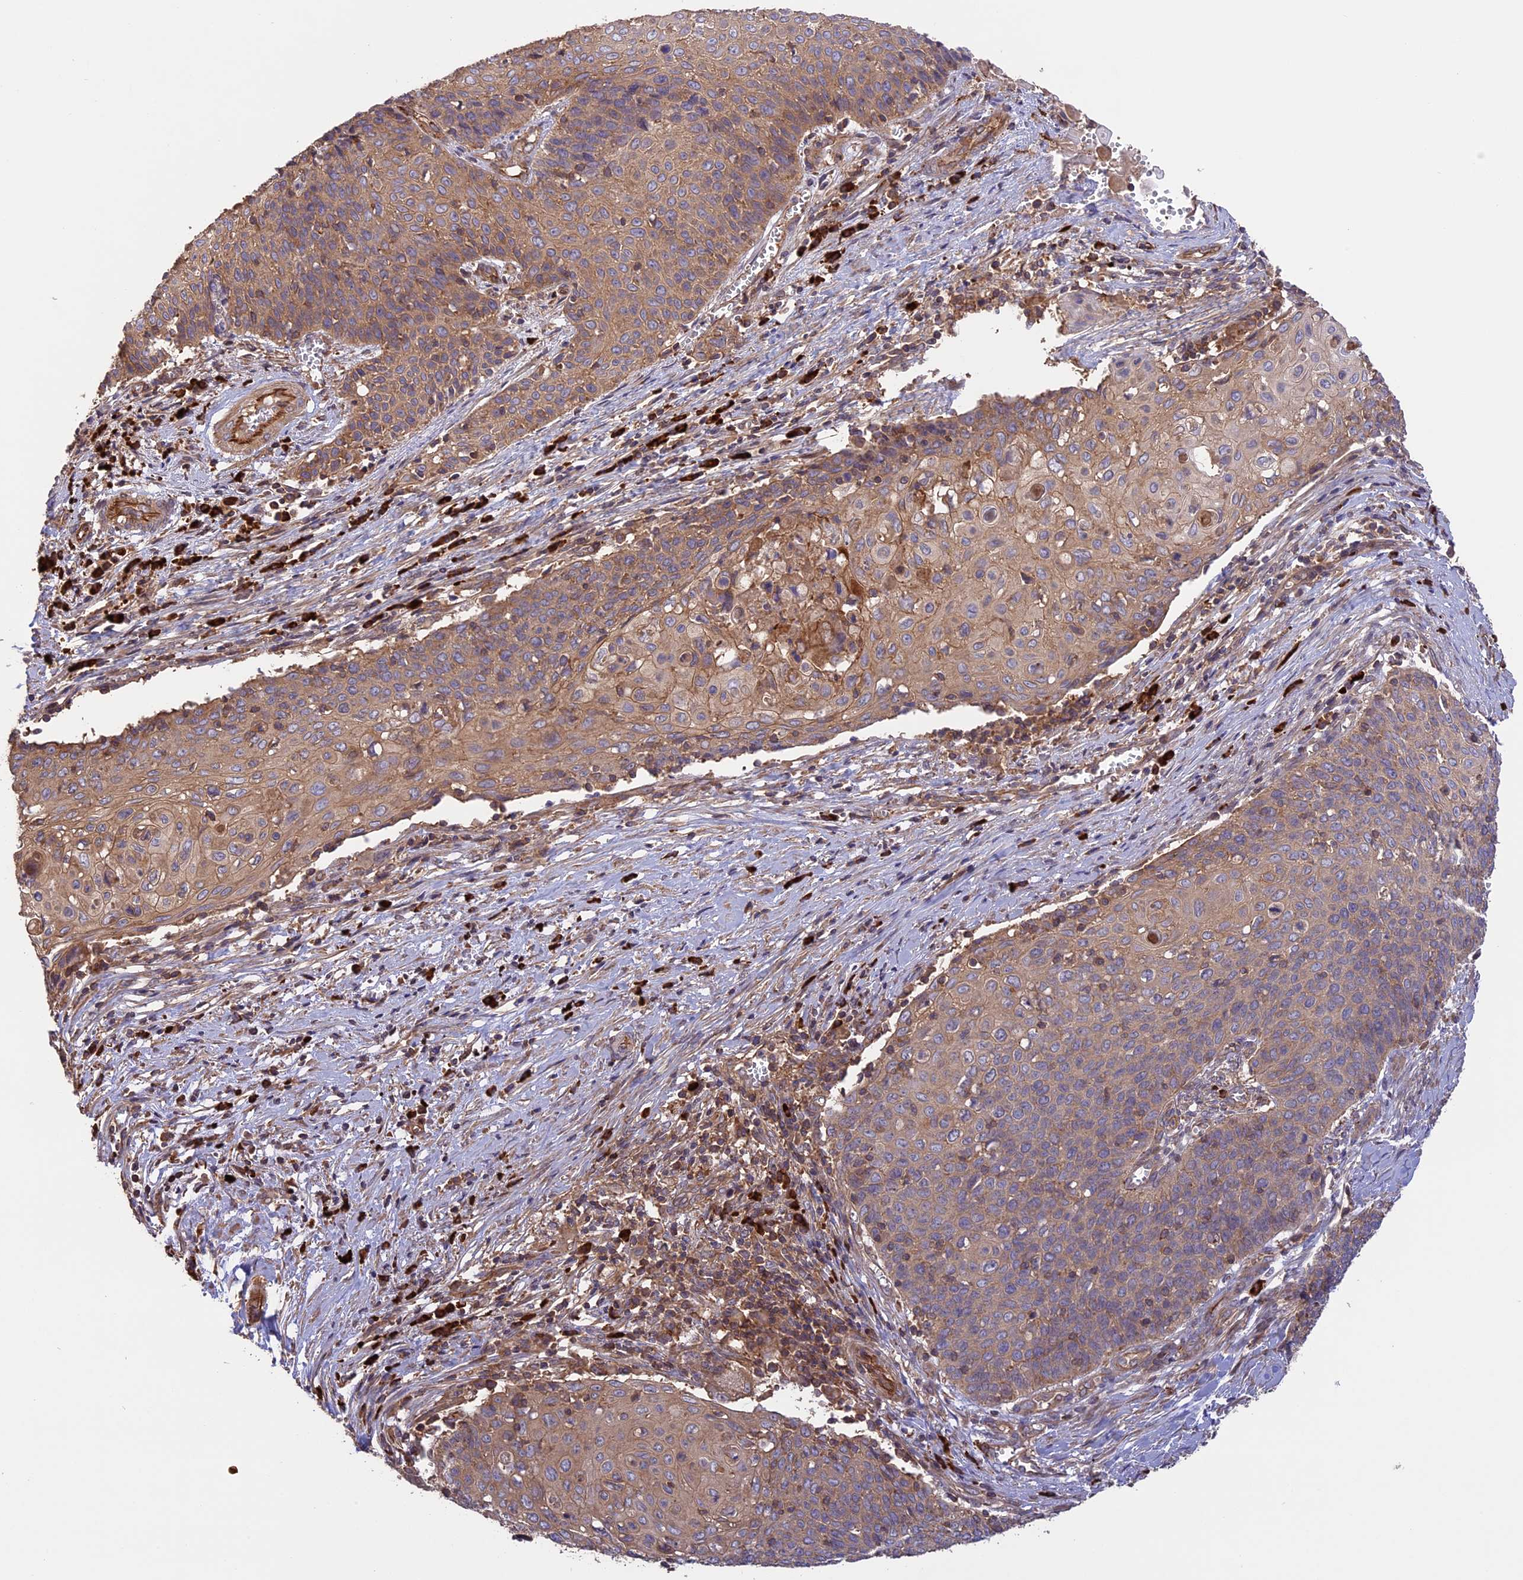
{"staining": {"intensity": "moderate", "quantity": "25%-75%", "location": "cytoplasmic/membranous"}, "tissue": "cervical cancer", "cell_type": "Tumor cells", "image_type": "cancer", "snomed": [{"axis": "morphology", "description": "Squamous cell carcinoma, NOS"}, {"axis": "topography", "description": "Cervix"}], "caption": "Moderate cytoplasmic/membranous positivity is appreciated in about 25%-75% of tumor cells in cervical cancer (squamous cell carcinoma).", "gene": "GAS8", "patient": {"sex": "female", "age": 39}}